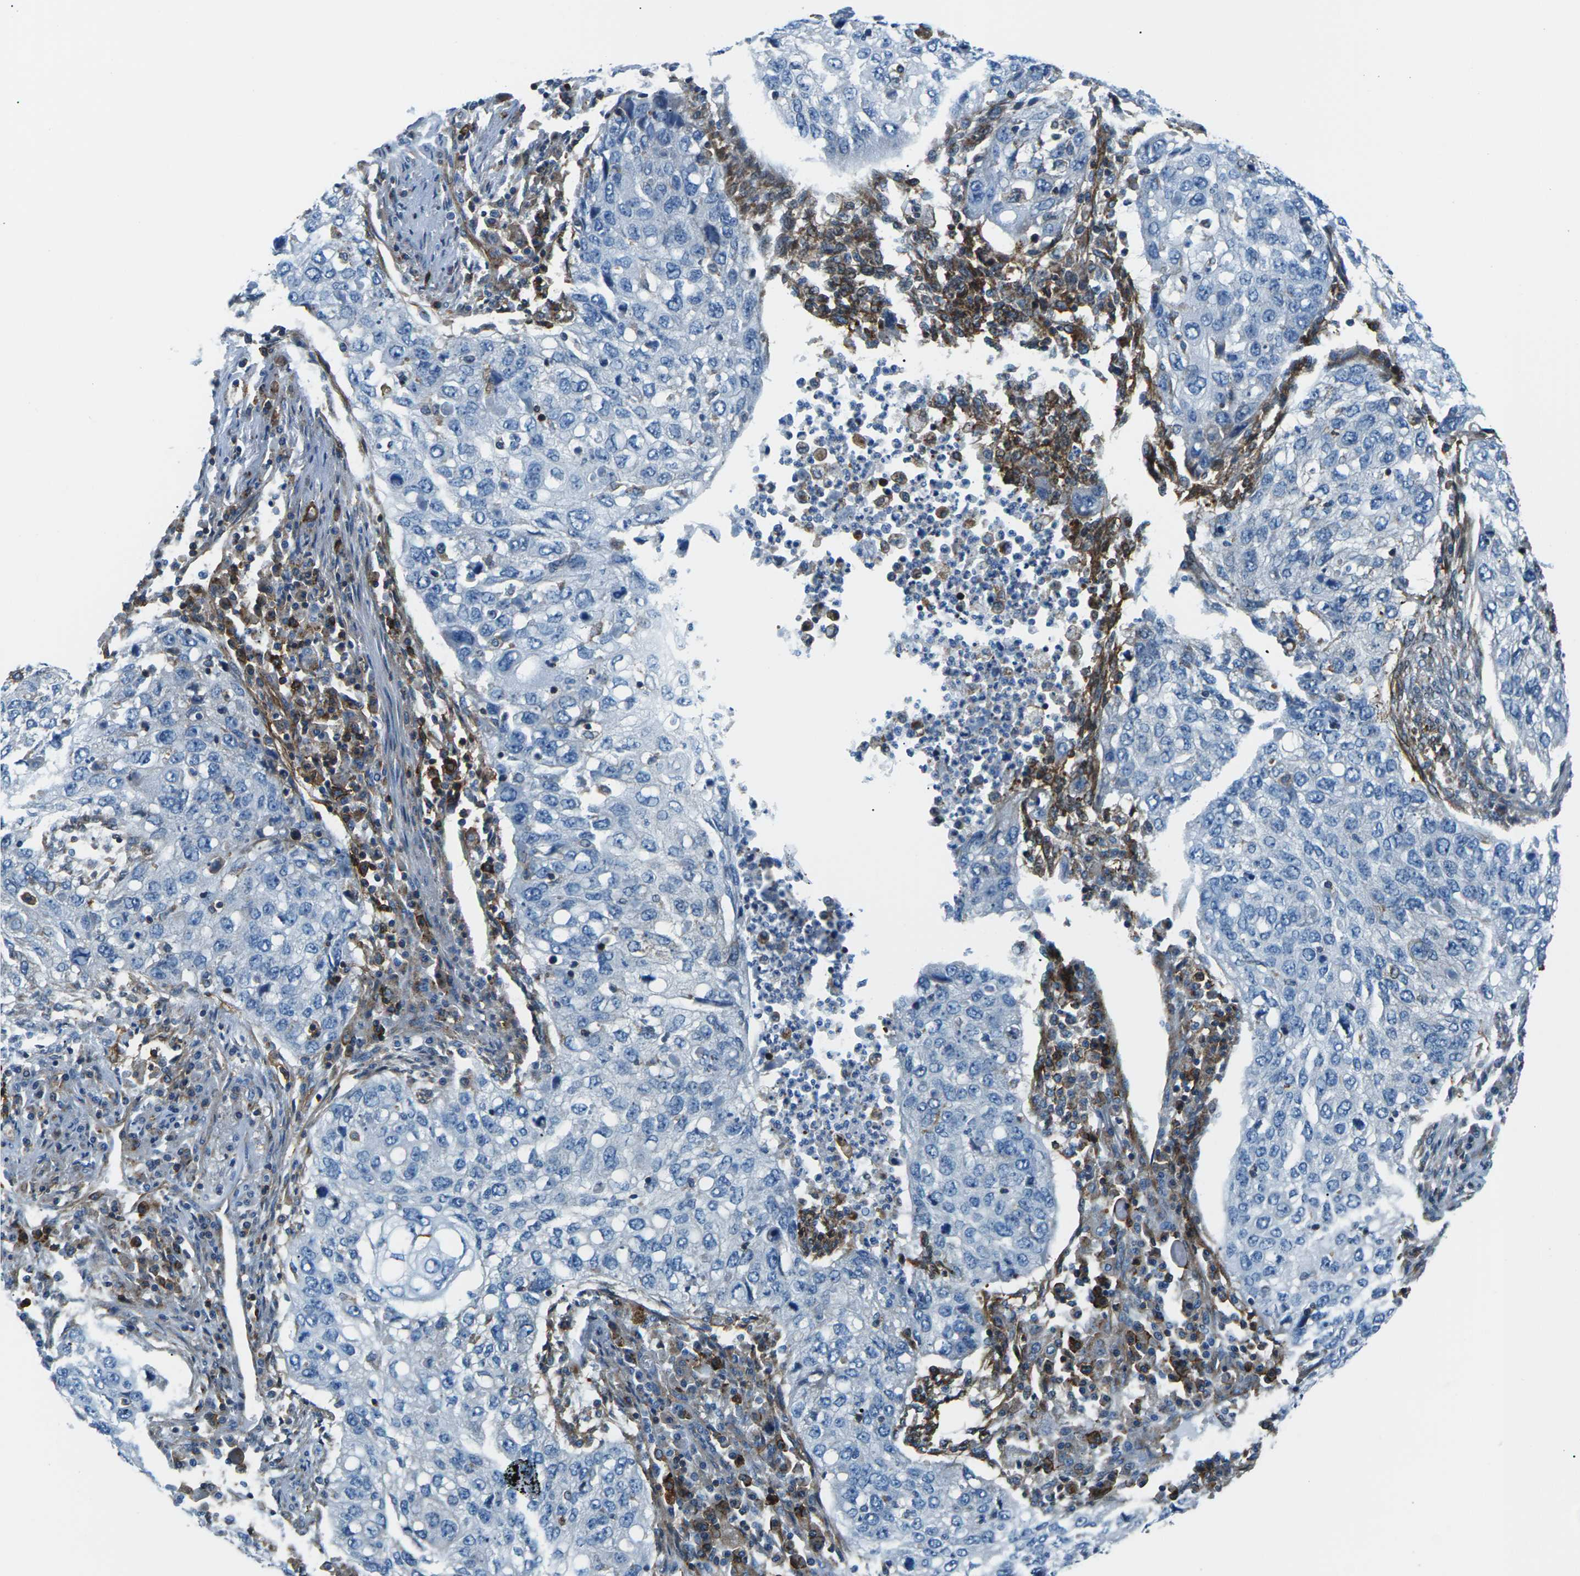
{"staining": {"intensity": "negative", "quantity": "none", "location": "none"}, "tissue": "lung cancer", "cell_type": "Tumor cells", "image_type": "cancer", "snomed": [{"axis": "morphology", "description": "Squamous cell carcinoma, NOS"}, {"axis": "topography", "description": "Lung"}], "caption": "An image of human squamous cell carcinoma (lung) is negative for staining in tumor cells.", "gene": "SOCS4", "patient": {"sex": "female", "age": 63}}